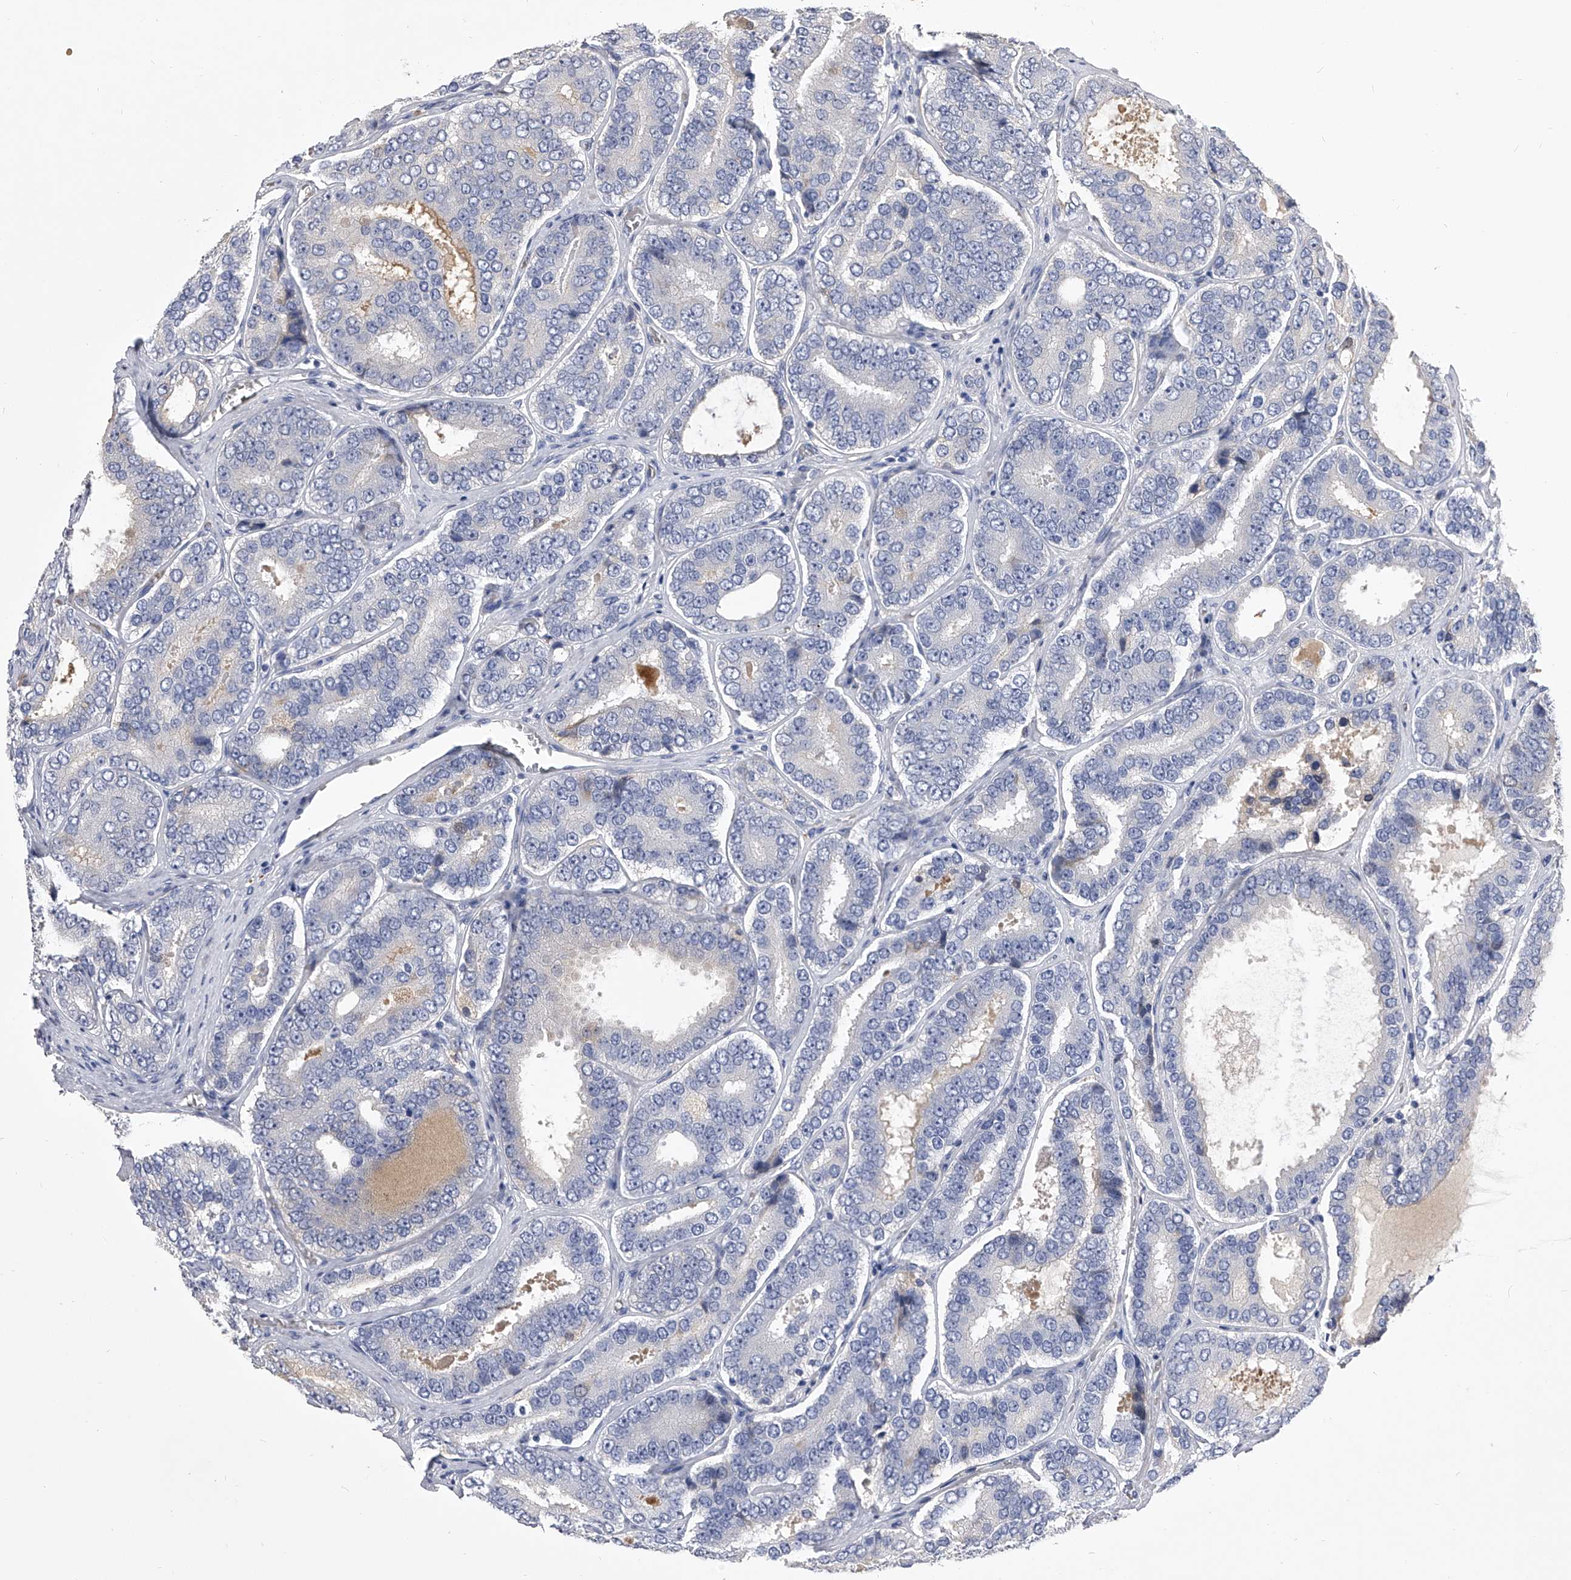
{"staining": {"intensity": "negative", "quantity": "none", "location": "none"}, "tissue": "prostate cancer", "cell_type": "Tumor cells", "image_type": "cancer", "snomed": [{"axis": "morphology", "description": "Adenocarcinoma, High grade"}, {"axis": "topography", "description": "Prostate"}], "caption": "The IHC photomicrograph has no significant positivity in tumor cells of adenocarcinoma (high-grade) (prostate) tissue.", "gene": "MDN1", "patient": {"sex": "male", "age": 56}}